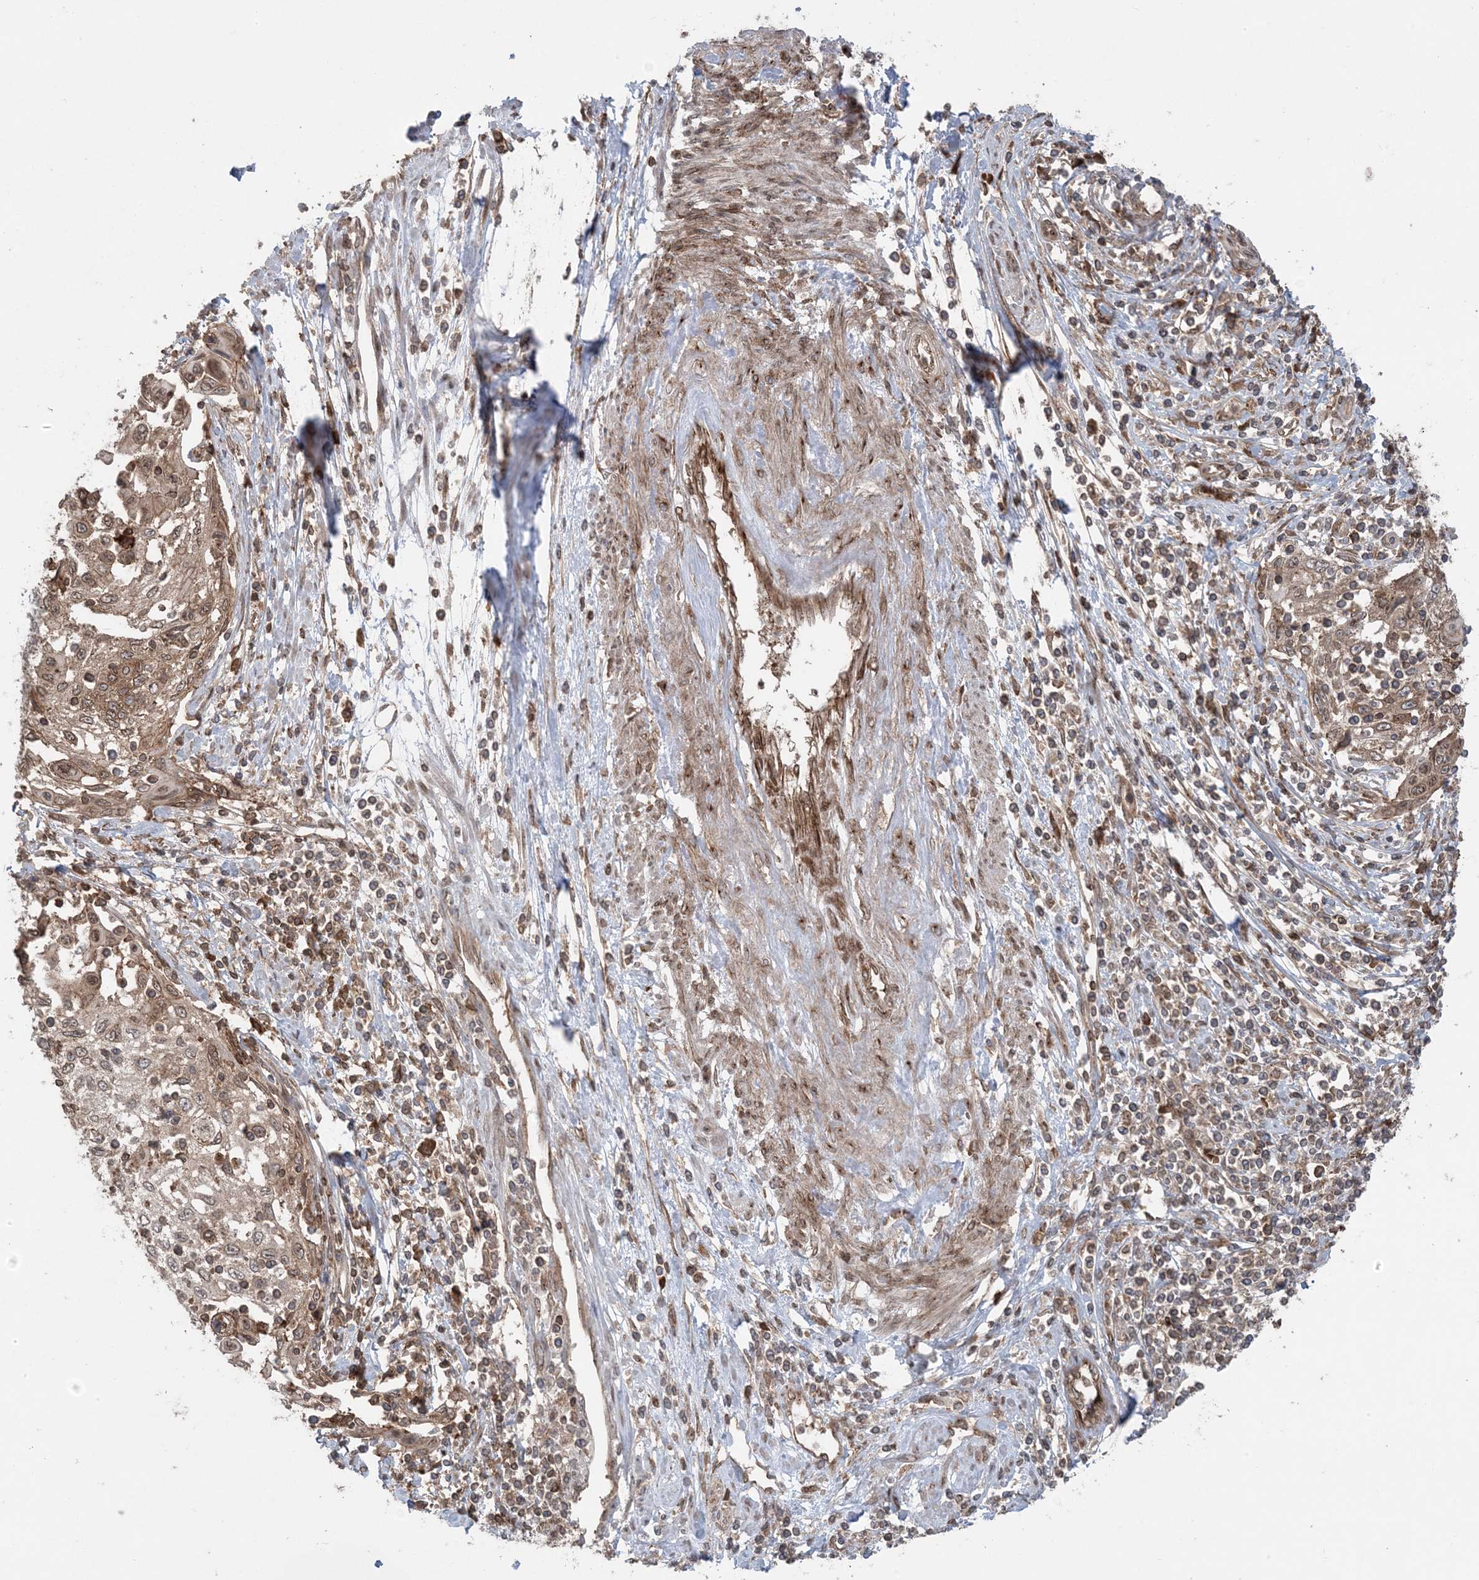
{"staining": {"intensity": "moderate", "quantity": "25%-75%", "location": "cytoplasmic/membranous,nuclear"}, "tissue": "cervical cancer", "cell_type": "Tumor cells", "image_type": "cancer", "snomed": [{"axis": "morphology", "description": "Squamous cell carcinoma, NOS"}, {"axis": "topography", "description": "Cervix"}], "caption": "High-power microscopy captured an immunohistochemistry (IHC) micrograph of cervical squamous cell carcinoma, revealing moderate cytoplasmic/membranous and nuclear staining in approximately 25%-75% of tumor cells. (Brightfield microscopy of DAB IHC at high magnification).", "gene": "DDX19B", "patient": {"sex": "female", "age": 70}}